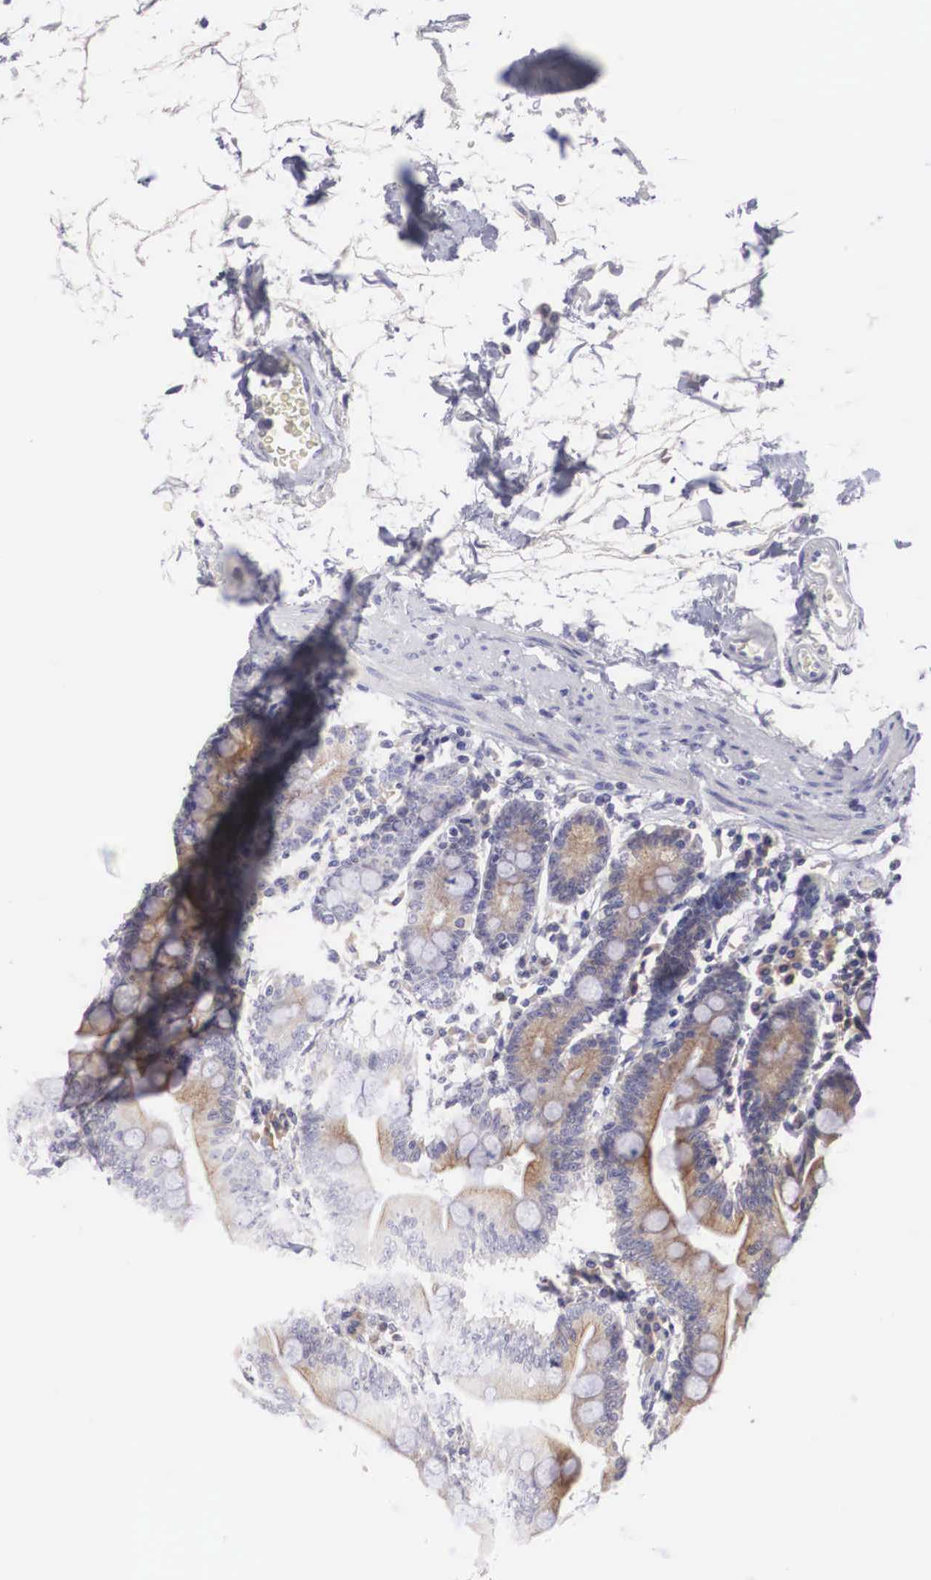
{"staining": {"intensity": "moderate", "quantity": "25%-75%", "location": "cytoplasmic/membranous"}, "tissue": "duodenum", "cell_type": "Glandular cells", "image_type": "normal", "snomed": [{"axis": "morphology", "description": "Normal tissue, NOS"}, {"axis": "topography", "description": "Duodenum"}], "caption": "Immunohistochemistry photomicrograph of normal duodenum: duodenum stained using immunohistochemistry shows medium levels of moderate protein expression localized specifically in the cytoplasmic/membranous of glandular cells, appearing as a cytoplasmic/membranous brown color.", "gene": "NREP", "patient": {"sex": "female", "age": 77}}